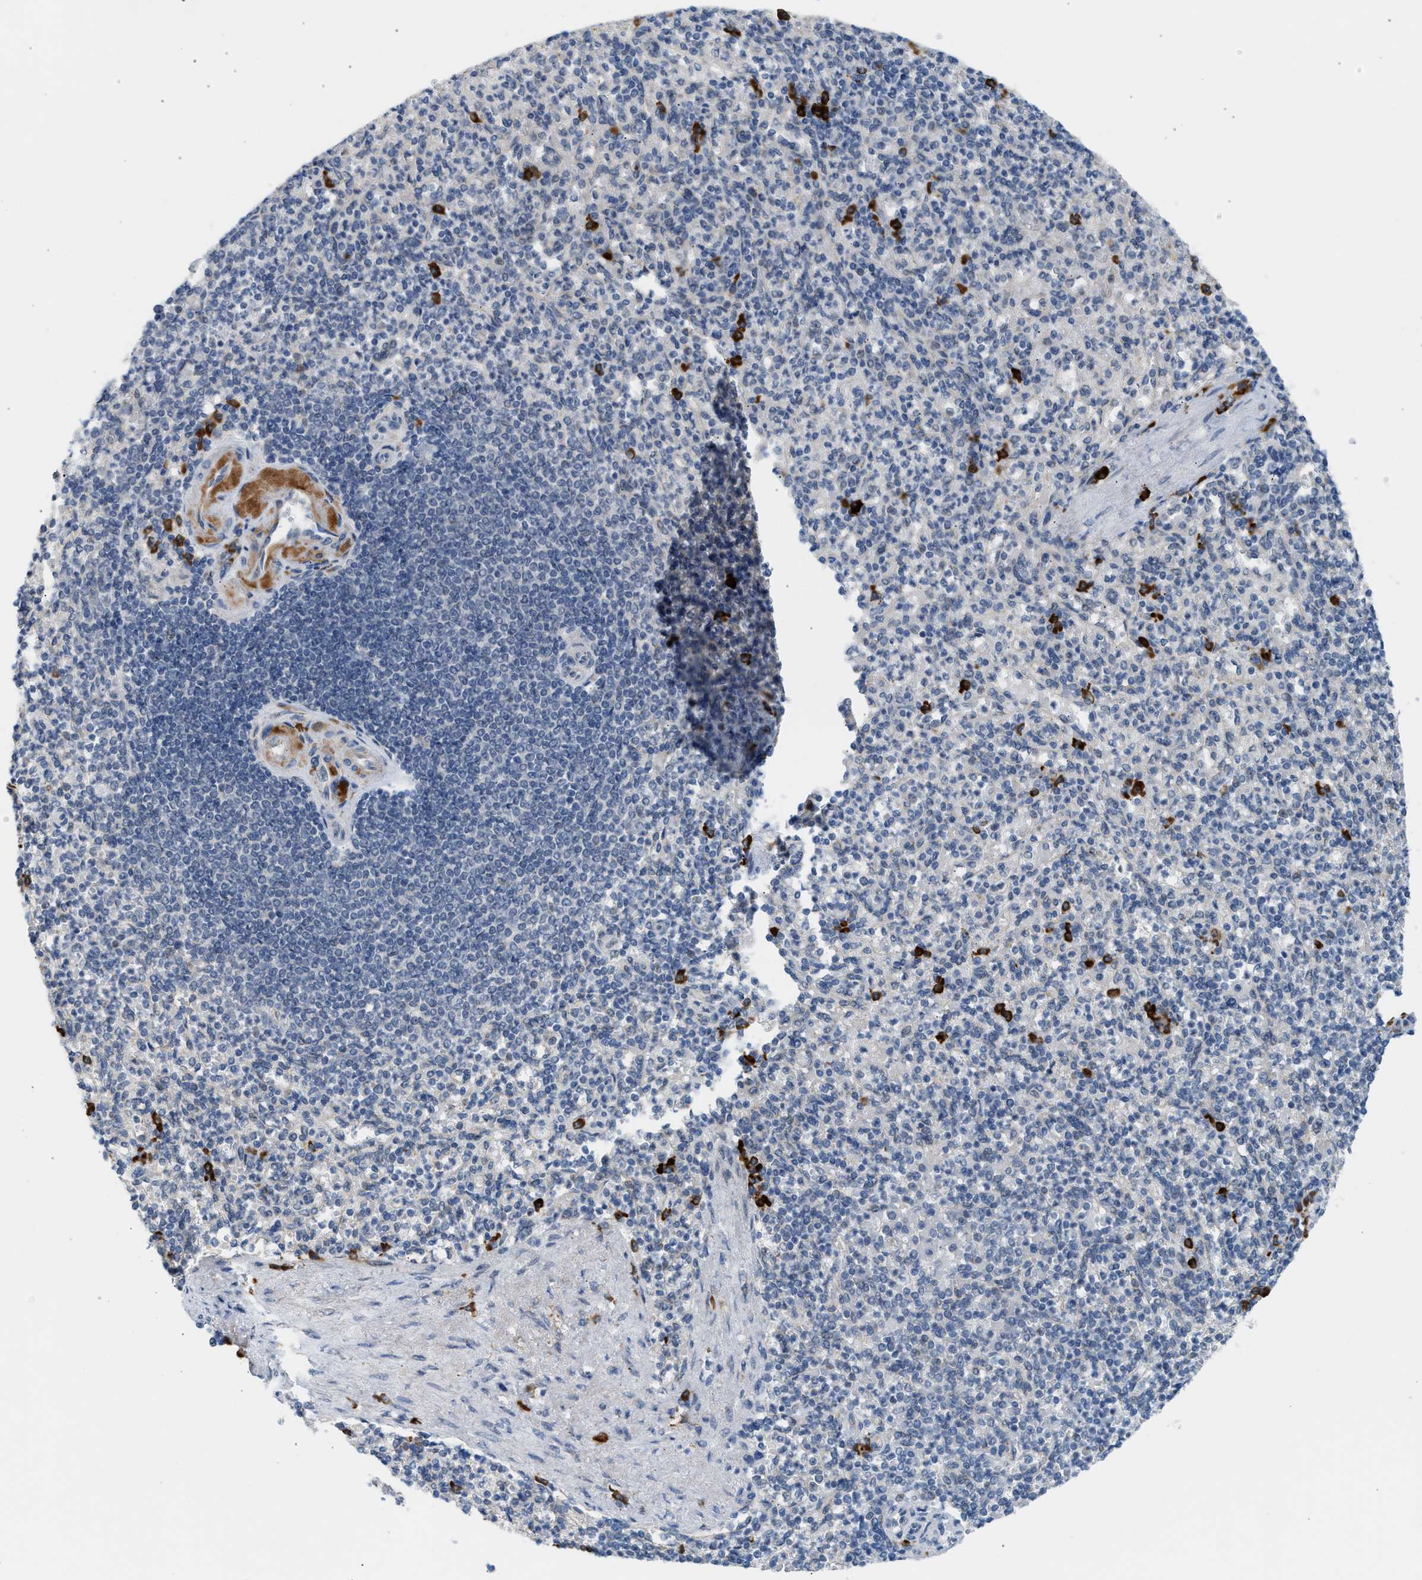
{"staining": {"intensity": "strong", "quantity": "<25%", "location": "cytoplasmic/membranous"}, "tissue": "spleen", "cell_type": "Cells in red pulp", "image_type": "normal", "snomed": [{"axis": "morphology", "description": "Normal tissue, NOS"}, {"axis": "topography", "description": "Spleen"}], "caption": "Immunohistochemistry (IHC) micrograph of benign spleen stained for a protein (brown), which shows medium levels of strong cytoplasmic/membranous positivity in approximately <25% of cells in red pulp.", "gene": "KCNC2", "patient": {"sex": "female", "age": 74}}